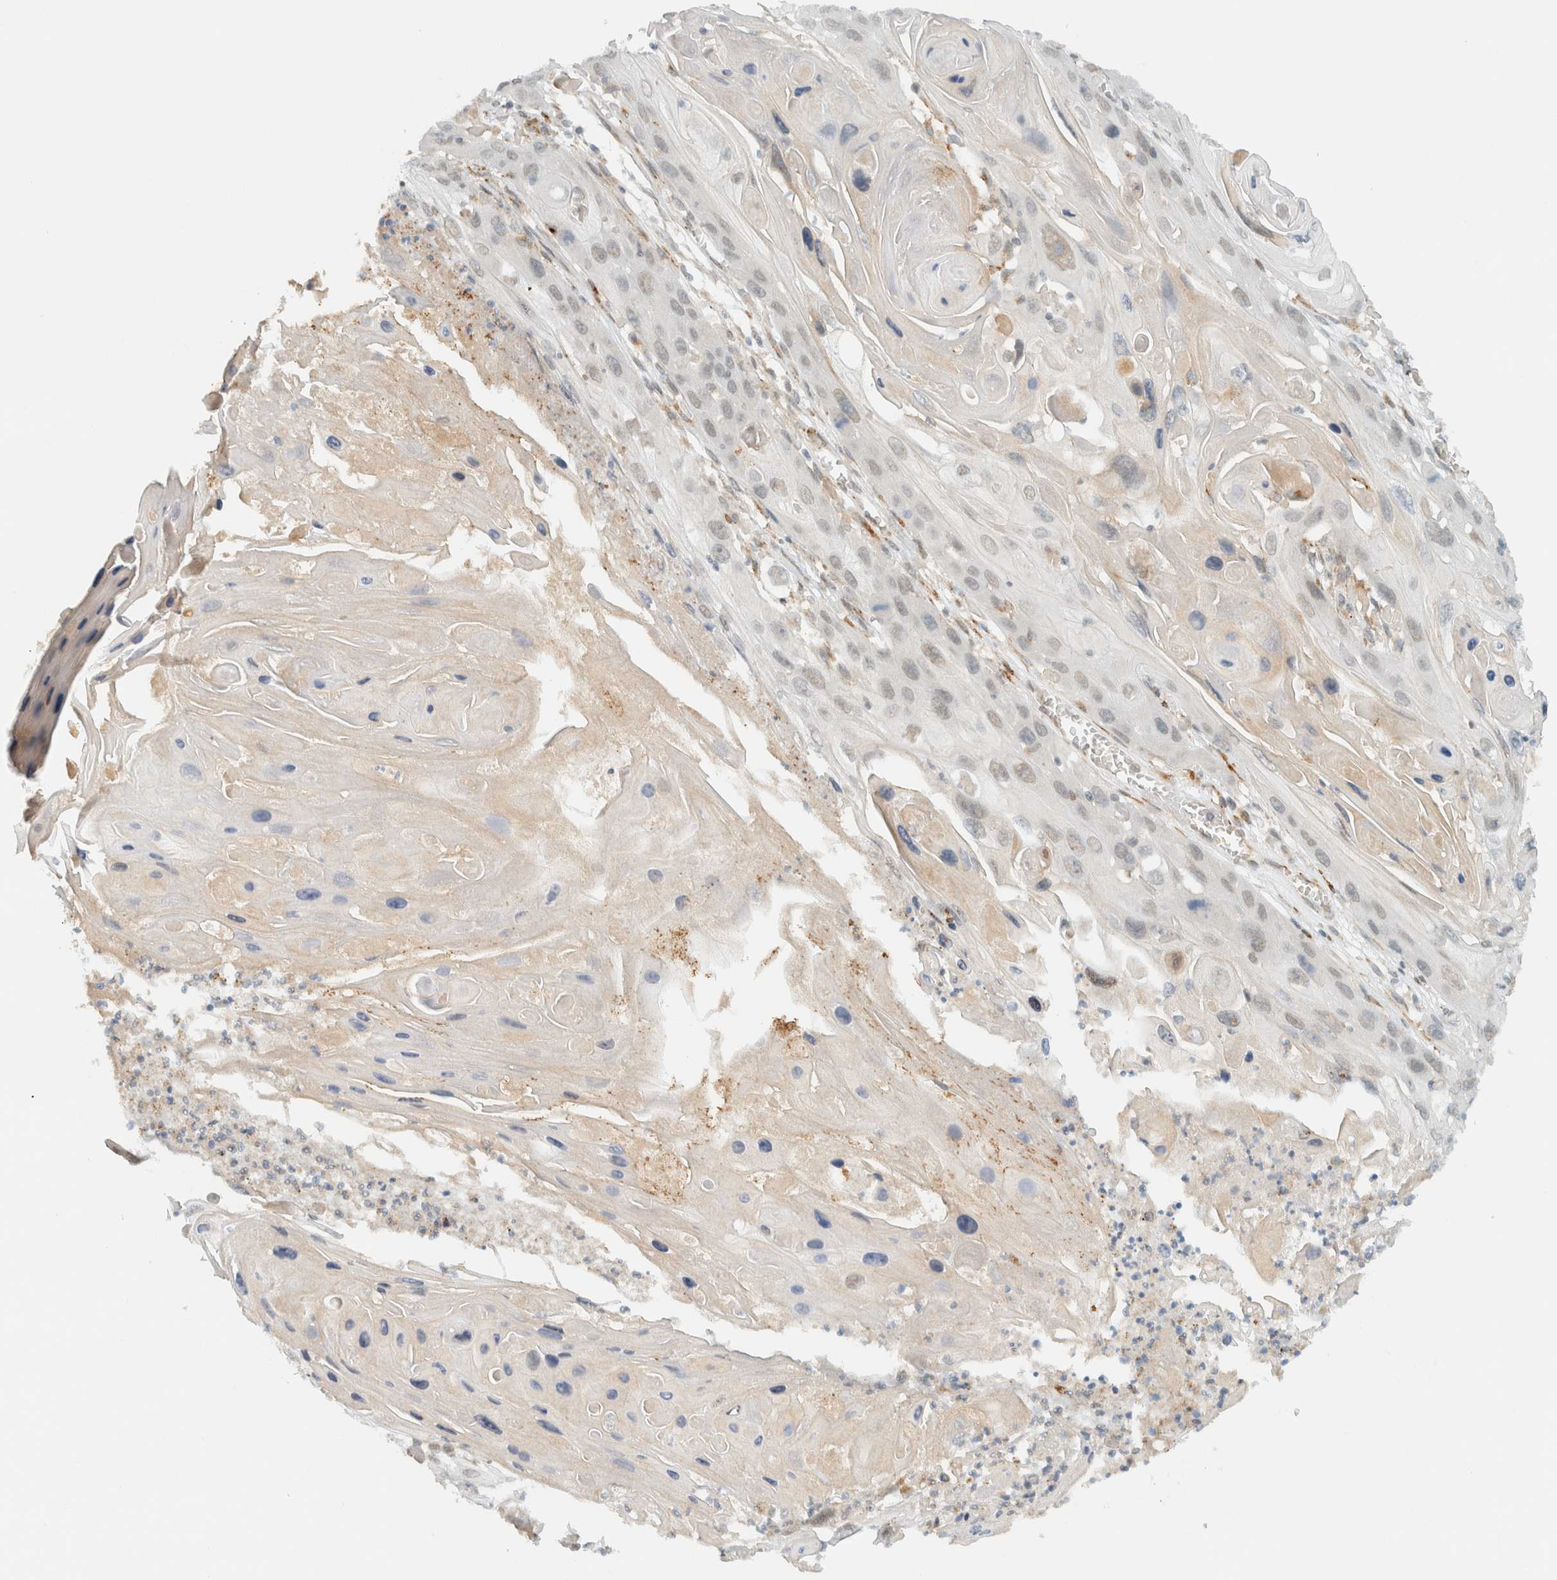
{"staining": {"intensity": "weak", "quantity": "<25%", "location": "nuclear"}, "tissue": "skin cancer", "cell_type": "Tumor cells", "image_type": "cancer", "snomed": [{"axis": "morphology", "description": "Squamous cell carcinoma, NOS"}, {"axis": "topography", "description": "Skin"}], "caption": "Skin squamous cell carcinoma stained for a protein using IHC shows no positivity tumor cells.", "gene": "ITPRID1", "patient": {"sex": "male", "age": 55}}